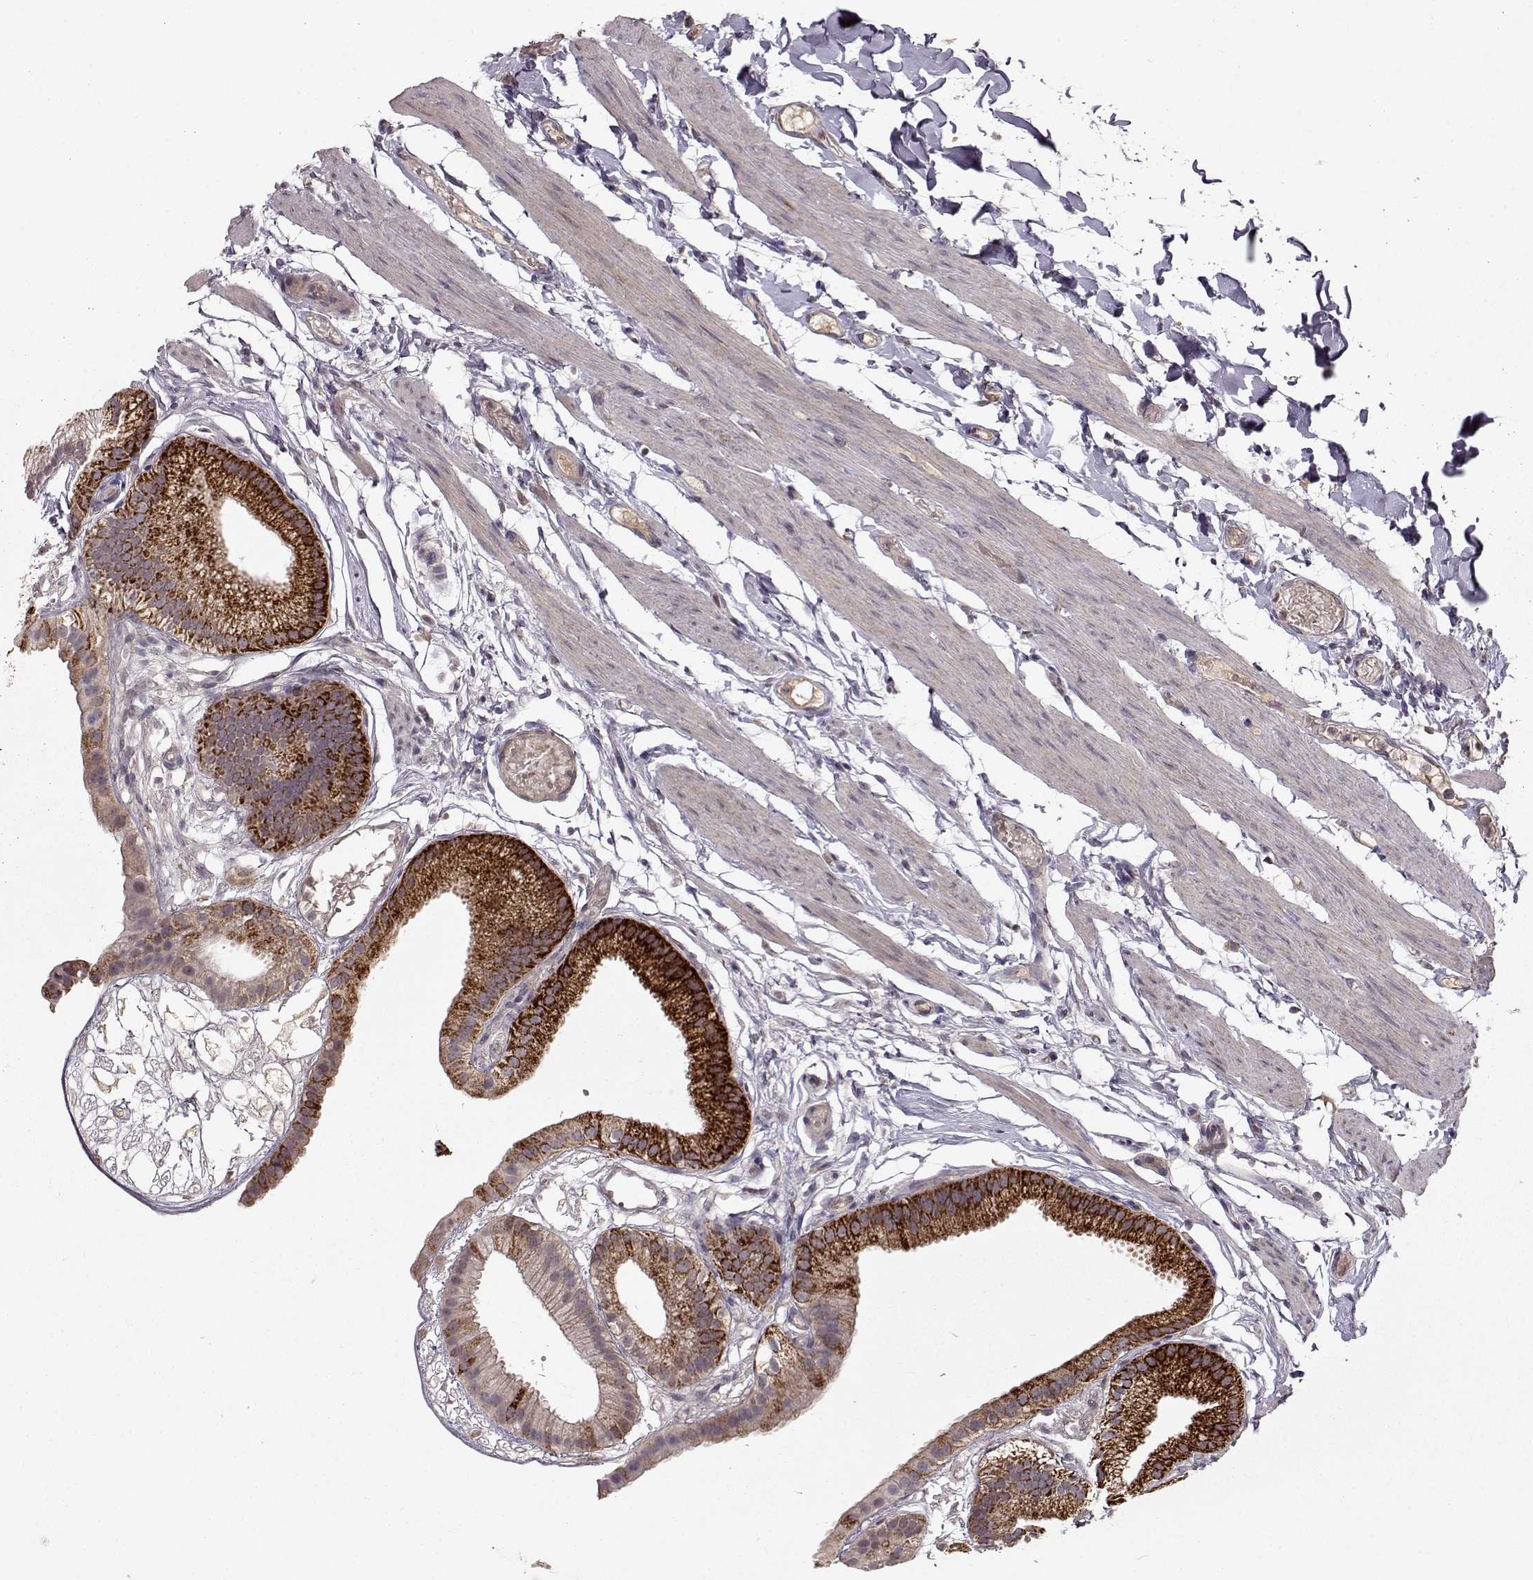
{"staining": {"intensity": "strong", "quantity": ">75%", "location": "cytoplasmic/membranous"}, "tissue": "gallbladder", "cell_type": "Glandular cells", "image_type": "normal", "snomed": [{"axis": "morphology", "description": "Normal tissue, NOS"}, {"axis": "topography", "description": "Gallbladder"}], "caption": "This micrograph demonstrates immunohistochemistry (IHC) staining of benign gallbladder, with high strong cytoplasmic/membranous expression in approximately >75% of glandular cells.", "gene": "CMTM3", "patient": {"sex": "female", "age": 45}}